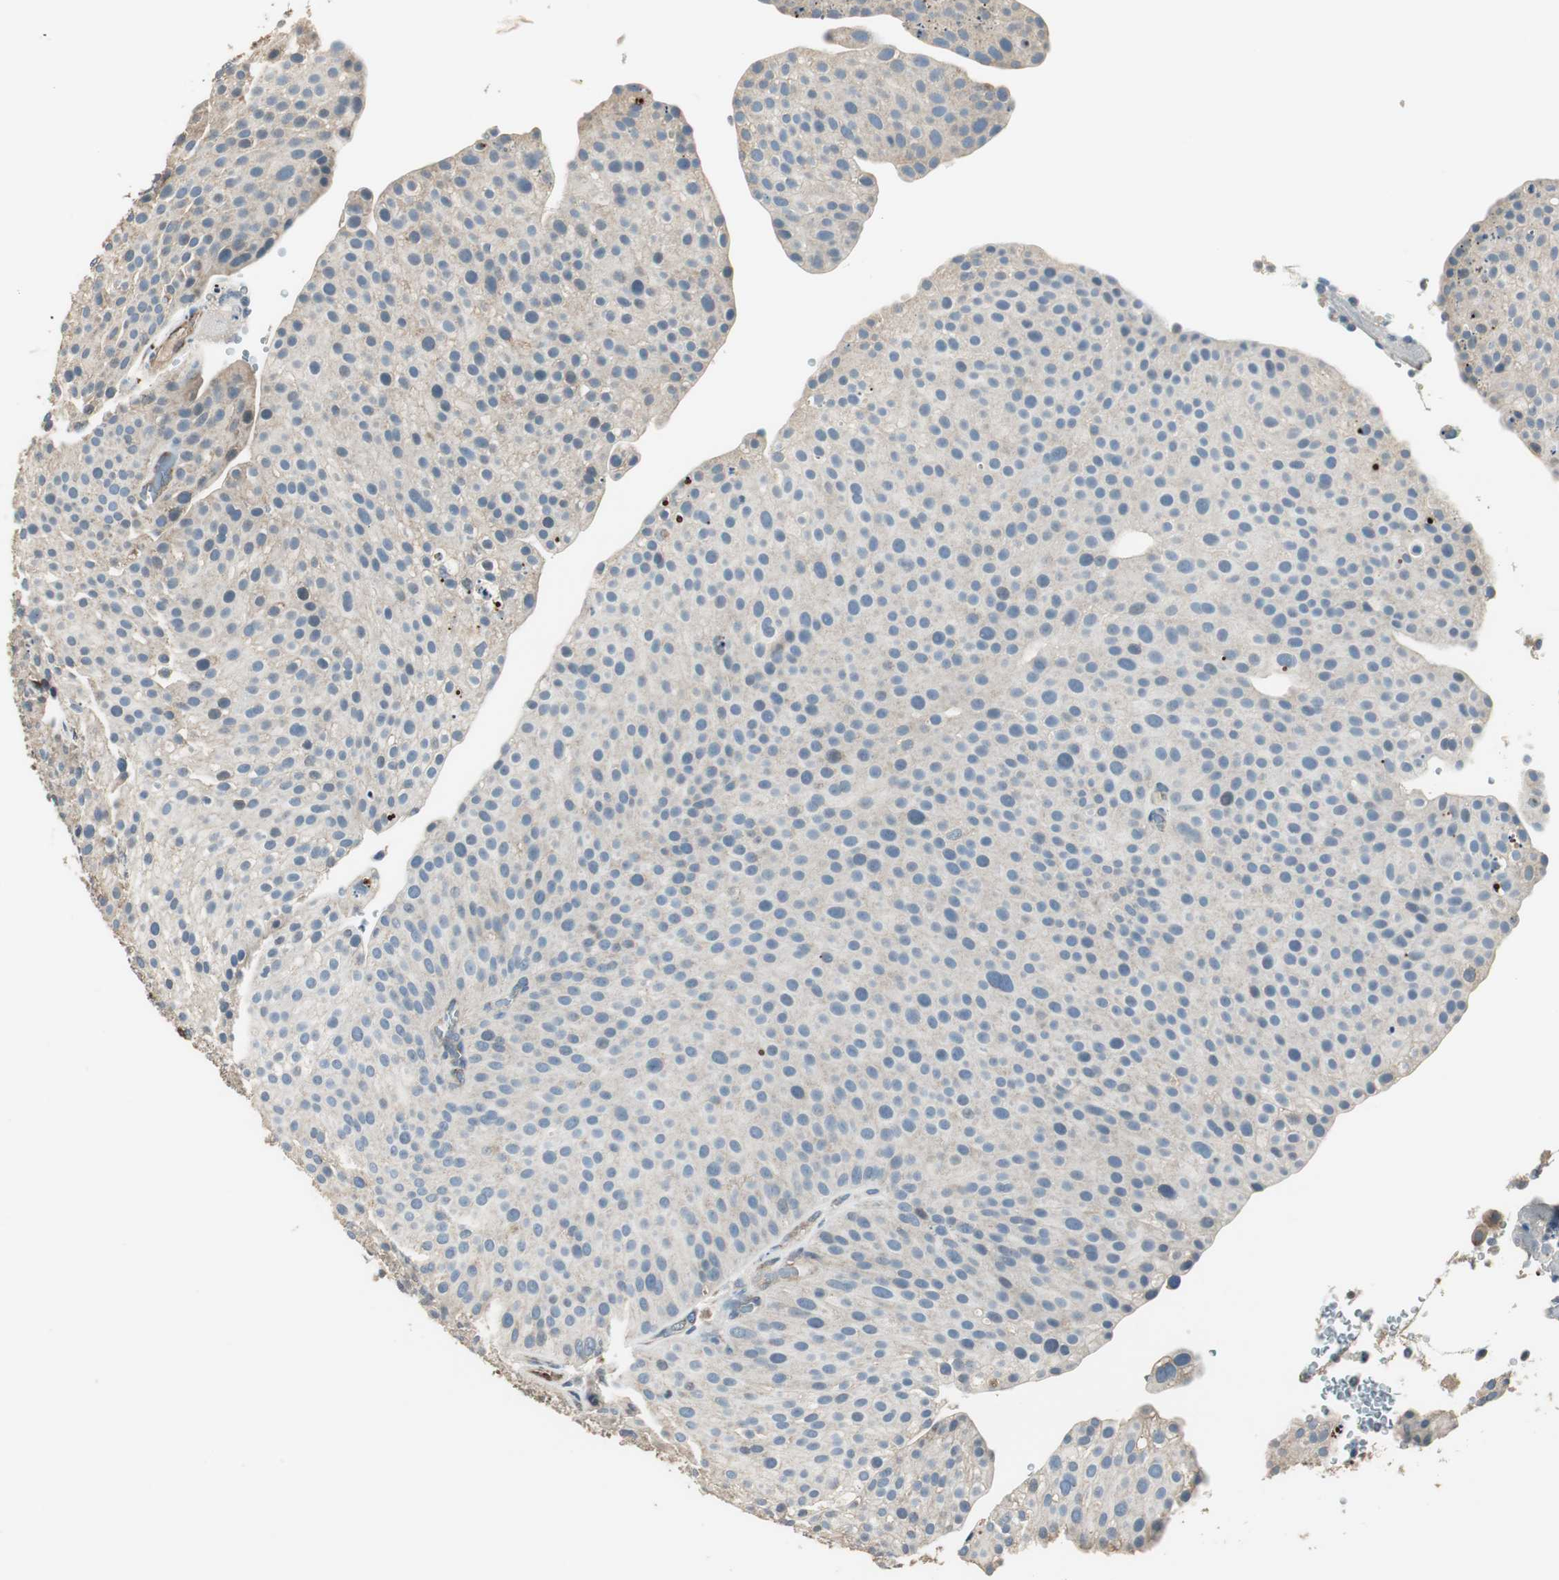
{"staining": {"intensity": "weak", "quantity": ">75%", "location": "cytoplasmic/membranous"}, "tissue": "urothelial cancer", "cell_type": "Tumor cells", "image_type": "cancer", "snomed": [{"axis": "morphology", "description": "Urothelial carcinoma, Low grade"}, {"axis": "topography", "description": "Smooth muscle"}, {"axis": "topography", "description": "Urinary bladder"}], "caption": "A brown stain highlights weak cytoplasmic/membranous staining of a protein in low-grade urothelial carcinoma tumor cells. (DAB = brown stain, brightfield microscopy at high magnification).", "gene": "MSTO1", "patient": {"sex": "male", "age": 60}}